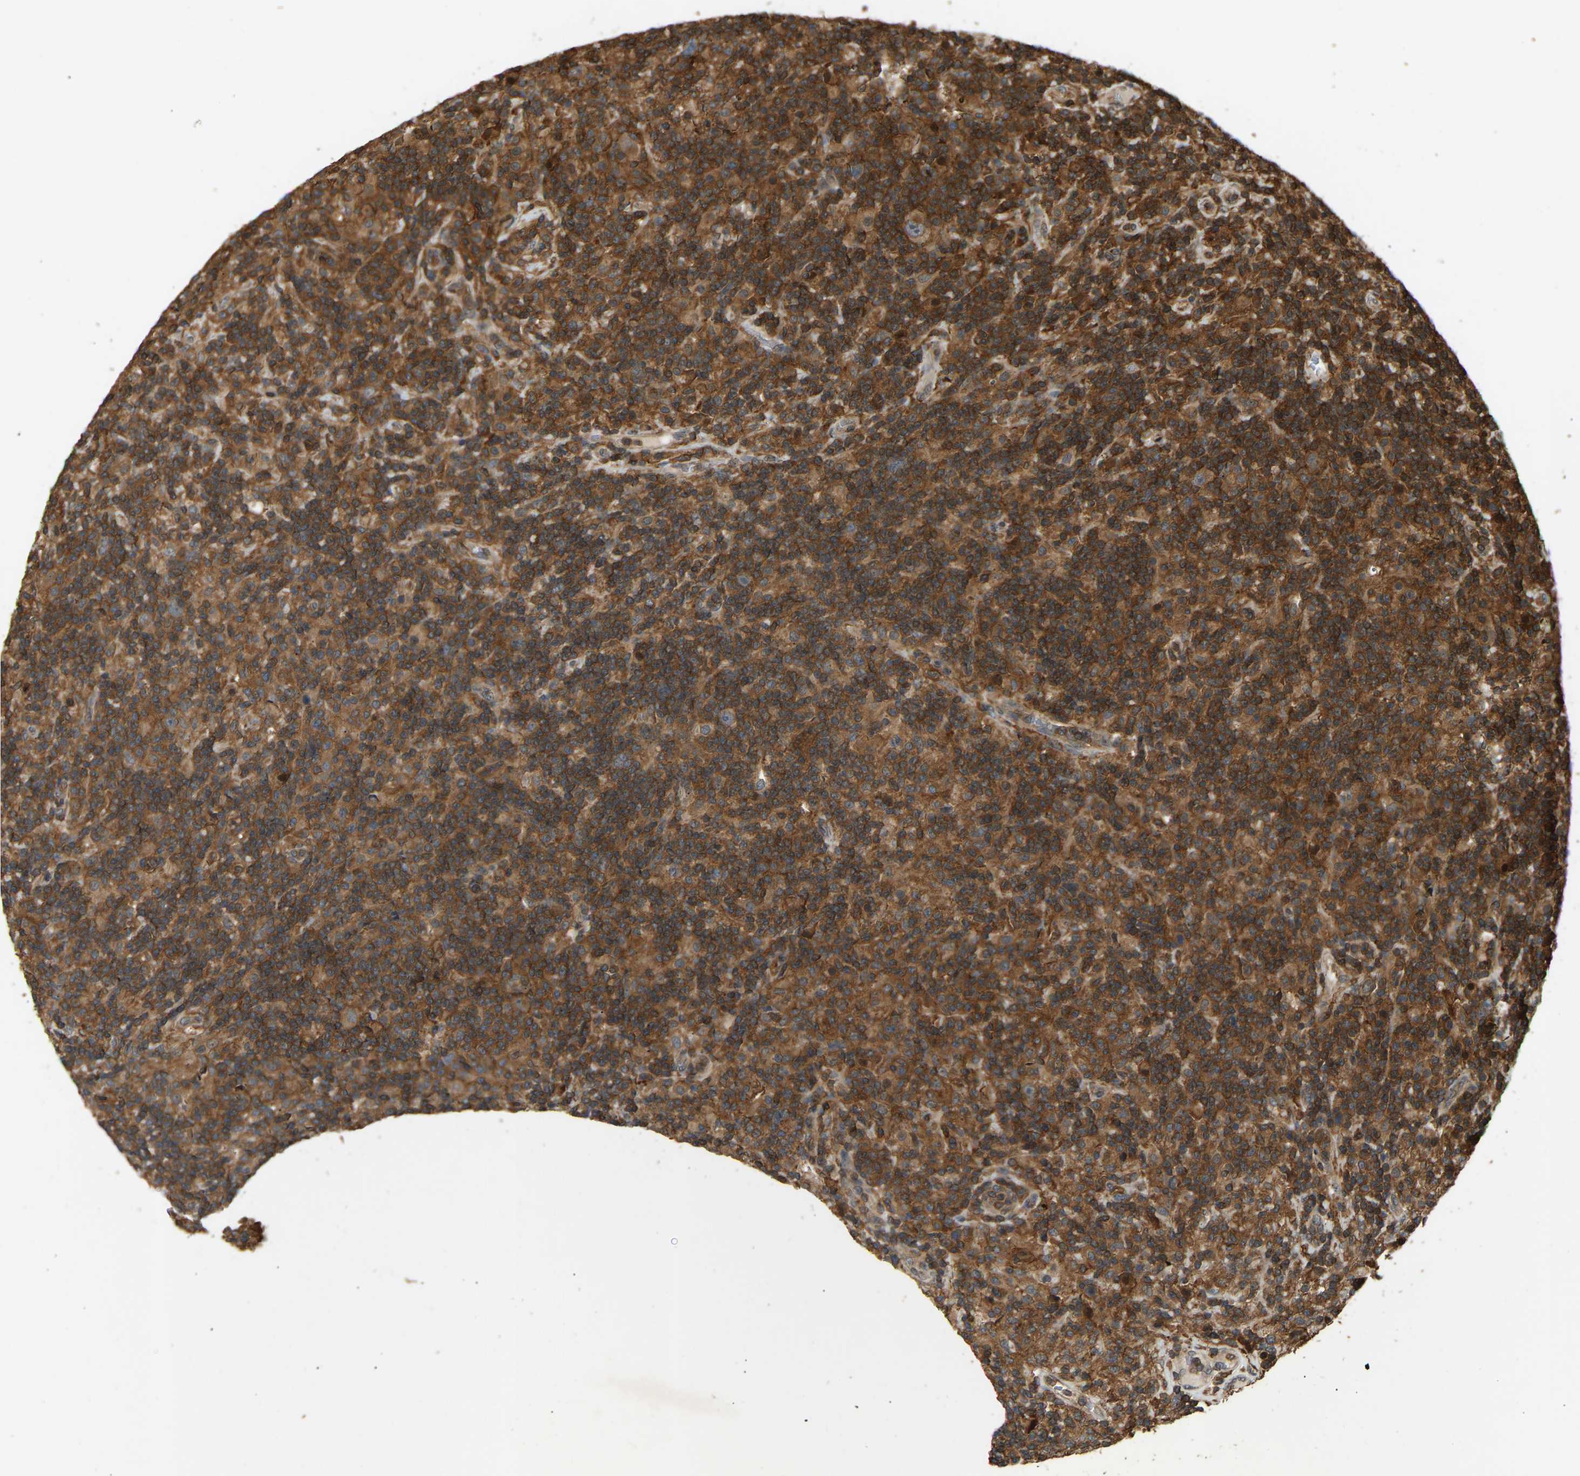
{"staining": {"intensity": "moderate", "quantity": ">75%", "location": "cytoplasmic/membranous"}, "tissue": "lymphoma", "cell_type": "Tumor cells", "image_type": "cancer", "snomed": [{"axis": "morphology", "description": "Hodgkin's disease, NOS"}, {"axis": "topography", "description": "Lymph node"}], "caption": "Immunohistochemical staining of human lymphoma displays medium levels of moderate cytoplasmic/membranous positivity in approximately >75% of tumor cells.", "gene": "GOPC", "patient": {"sex": "male", "age": 65}}